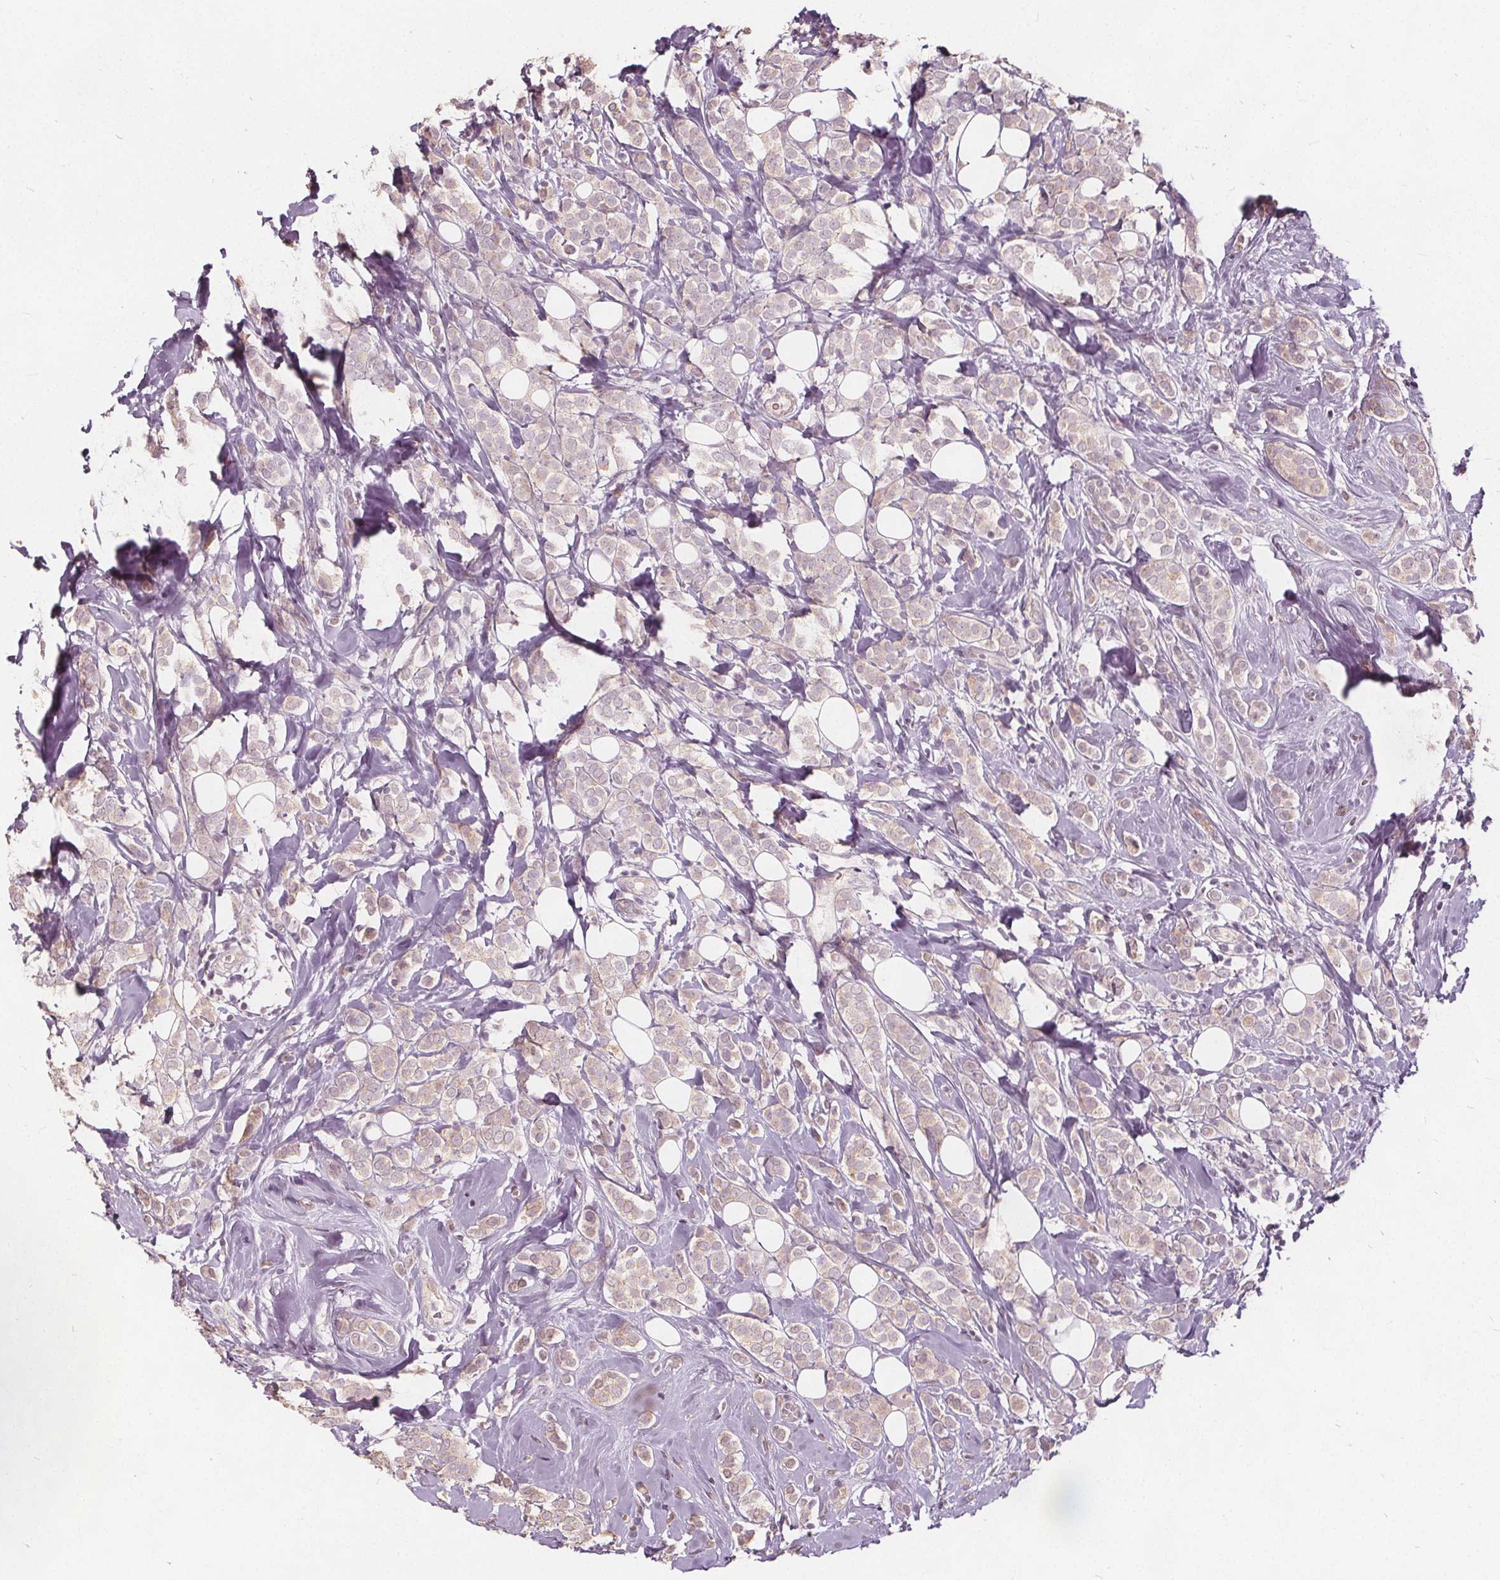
{"staining": {"intensity": "negative", "quantity": "none", "location": "none"}, "tissue": "breast cancer", "cell_type": "Tumor cells", "image_type": "cancer", "snomed": [{"axis": "morphology", "description": "Lobular carcinoma"}, {"axis": "topography", "description": "Breast"}], "caption": "Tumor cells show no significant protein positivity in breast cancer. (Brightfield microscopy of DAB (3,3'-diaminobenzidine) IHC at high magnification).", "gene": "PTPRT", "patient": {"sex": "female", "age": 49}}